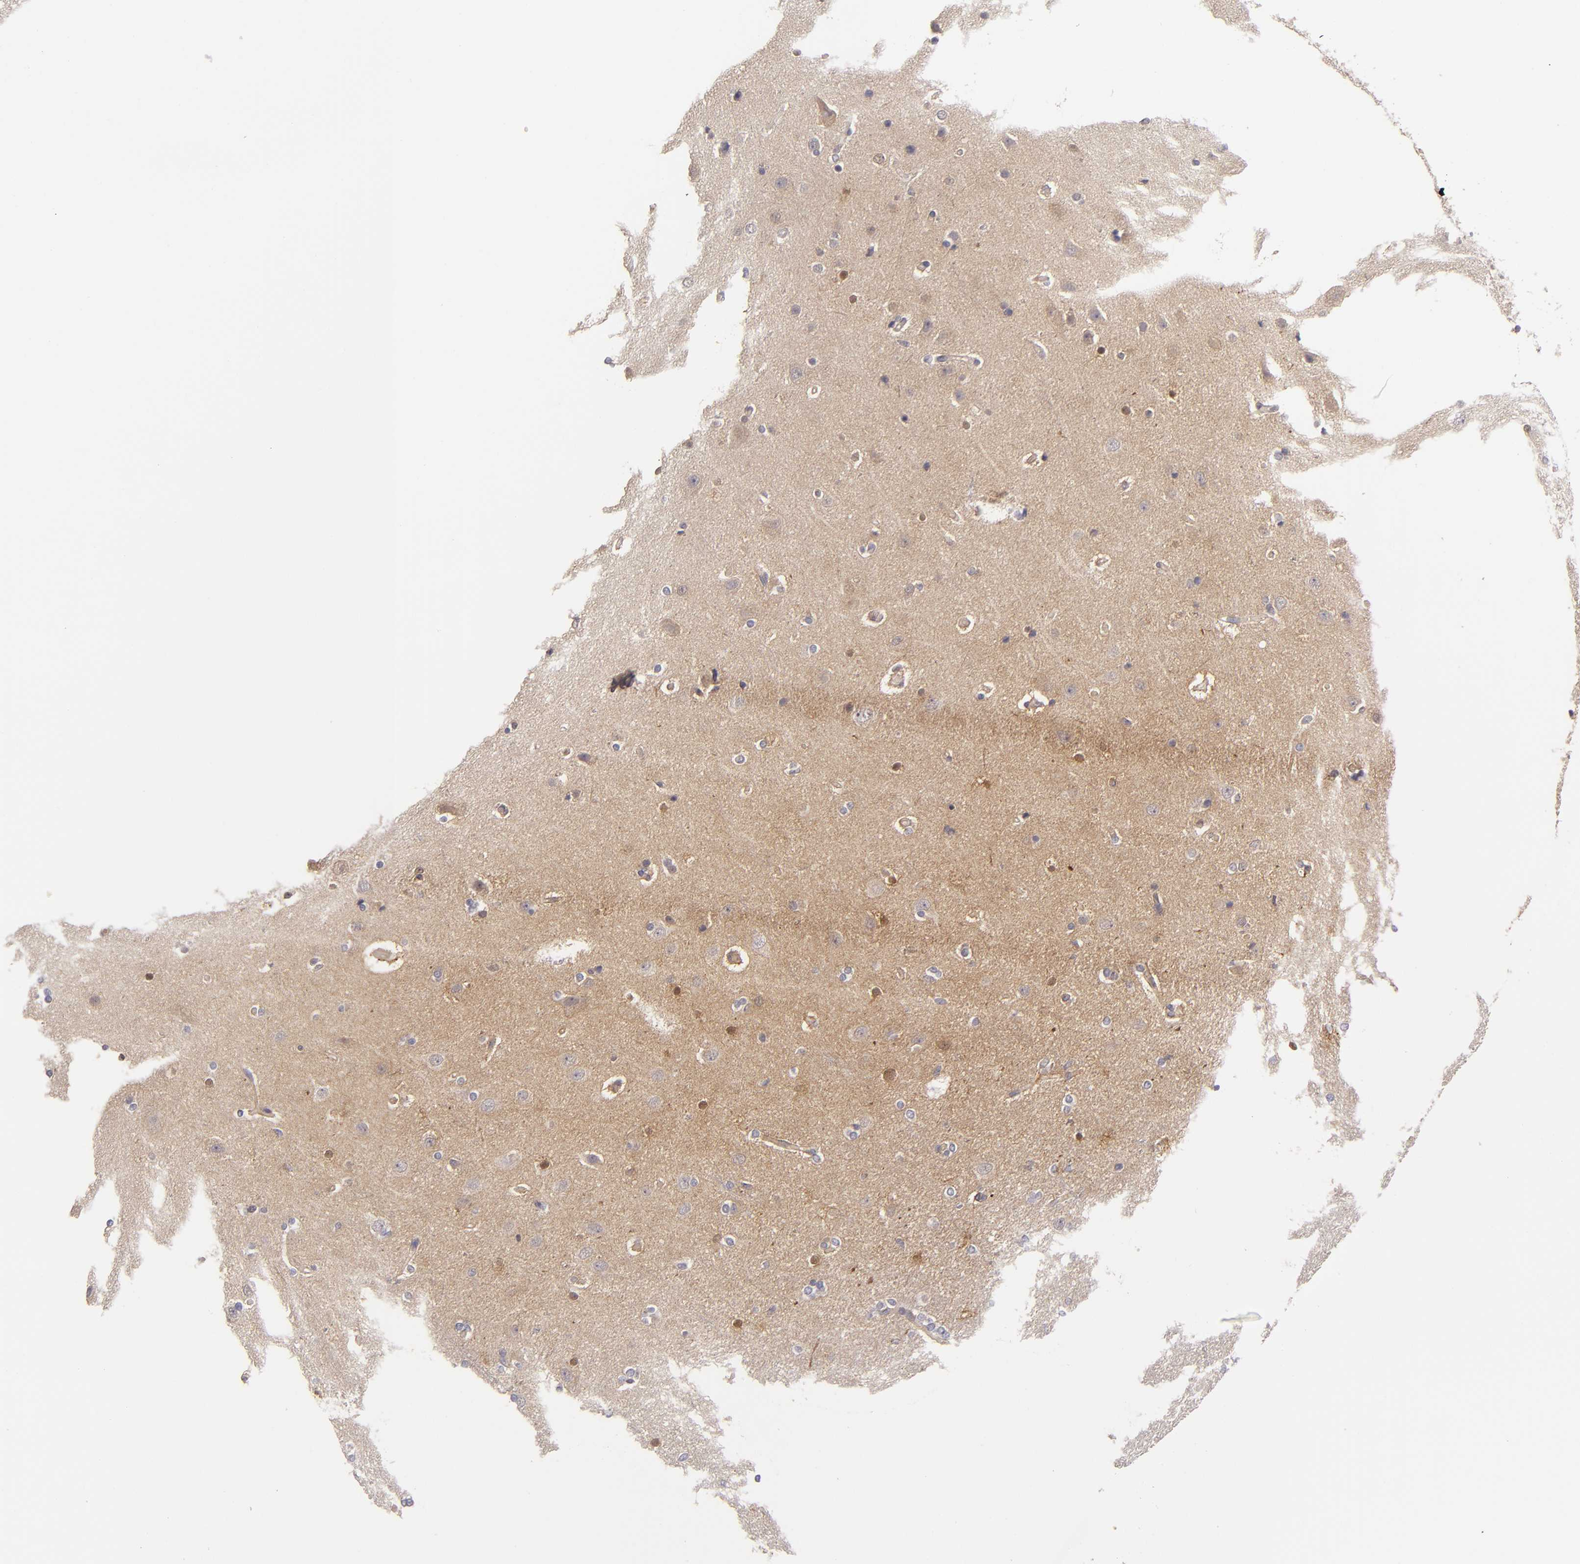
{"staining": {"intensity": "weak", "quantity": ">75%", "location": "cytoplasmic/membranous"}, "tissue": "cerebral cortex", "cell_type": "Endothelial cells", "image_type": "normal", "snomed": [{"axis": "morphology", "description": "Normal tissue, NOS"}, {"axis": "topography", "description": "Cerebral cortex"}], "caption": "This micrograph demonstrates normal cerebral cortex stained with immunohistochemistry (IHC) to label a protein in brown. The cytoplasmic/membranous of endothelial cells show weak positivity for the protein. Nuclei are counter-stained blue.", "gene": "MMP10", "patient": {"sex": "female", "age": 54}}